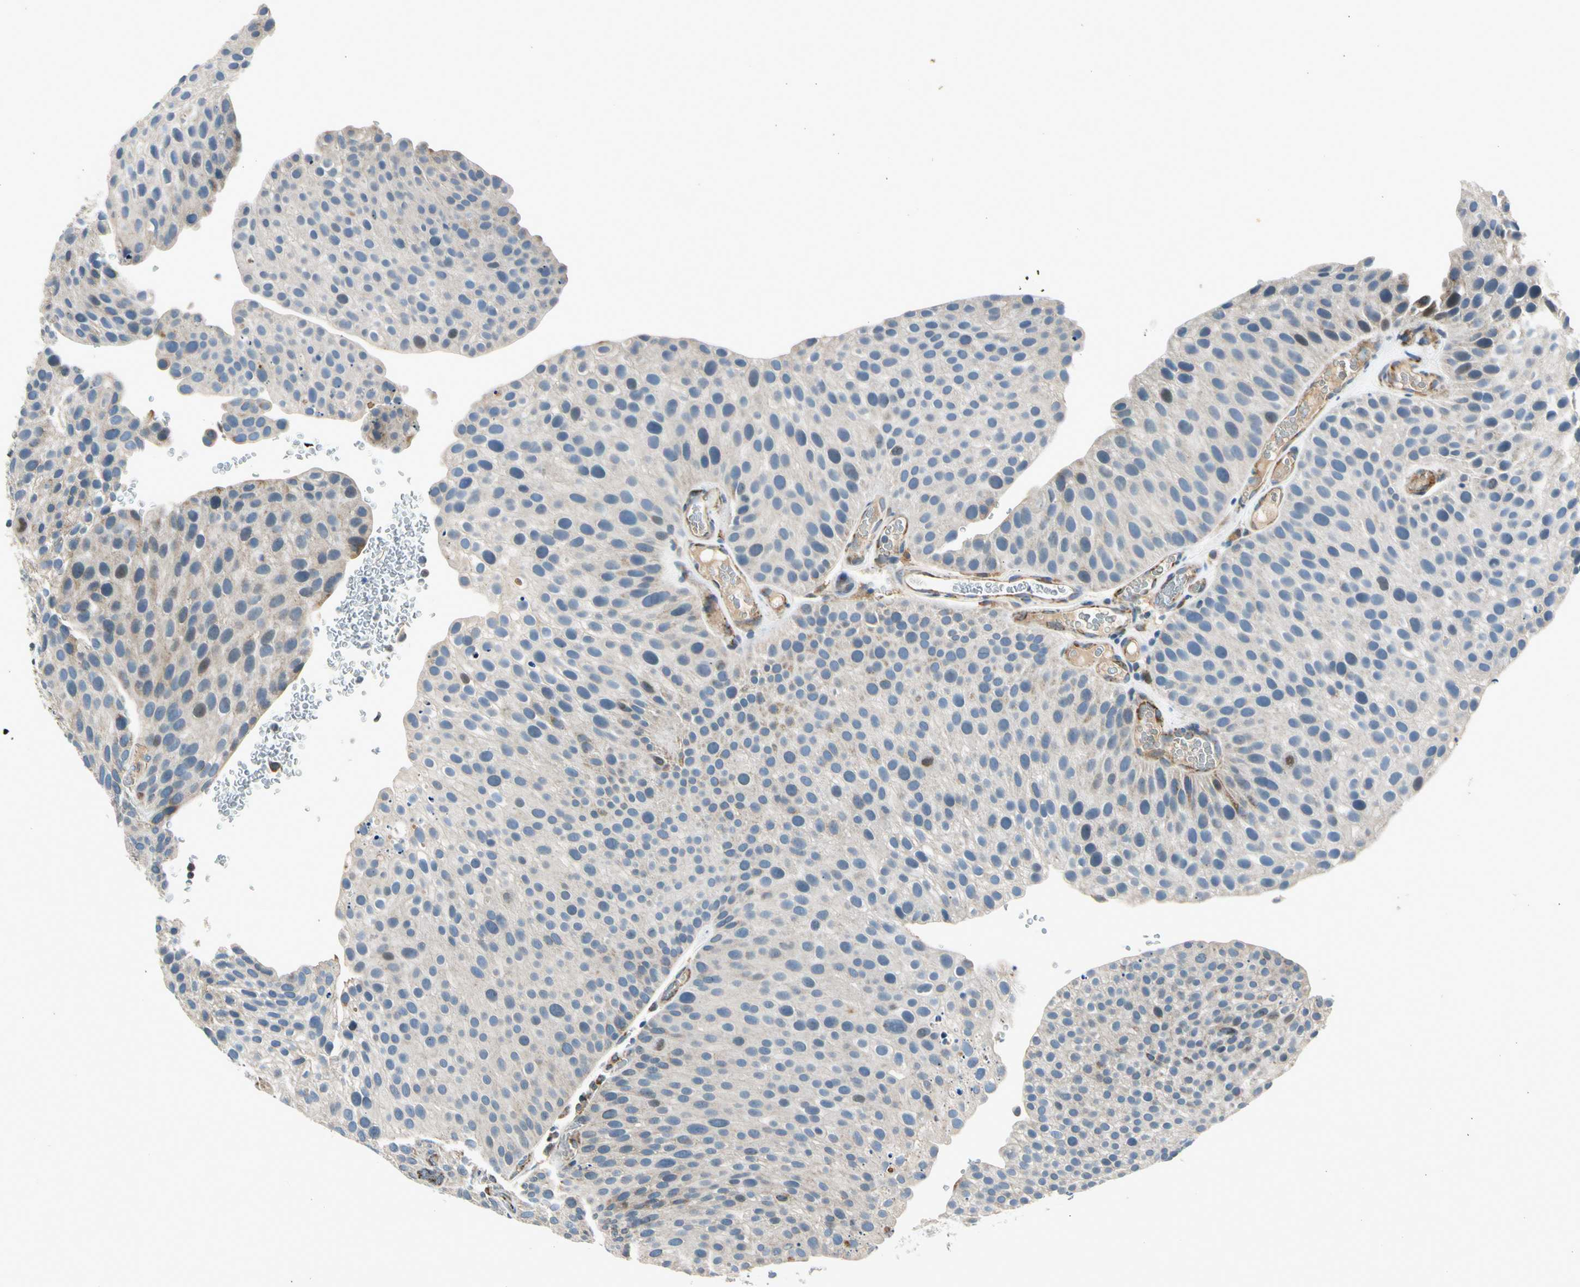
{"staining": {"intensity": "weak", "quantity": "25%-75%", "location": "cytoplasmic/membranous"}, "tissue": "urothelial cancer", "cell_type": "Tumor cells", "image_type": "cancer", "snomed": [{"axis": "morphology", "description": "Urothelial carcinoma, Low grade"}, {"axis": "topography", "description": "Smooth muscle"}, {"axis": "topography", "description": "Urinary bladder"}], "caption": "DAB immunohistochemical staining of human urothelial cancer exhibits weak cytoplasmic/membranous protein positivity in about 25%-75% of tumor cells. (DAB (3,3'-diaminobenzidine) = brown stain, brightfield microscopy at high magnification).", "gene": "NPHP3", "patient": {"sex": "male", "age": 60}}